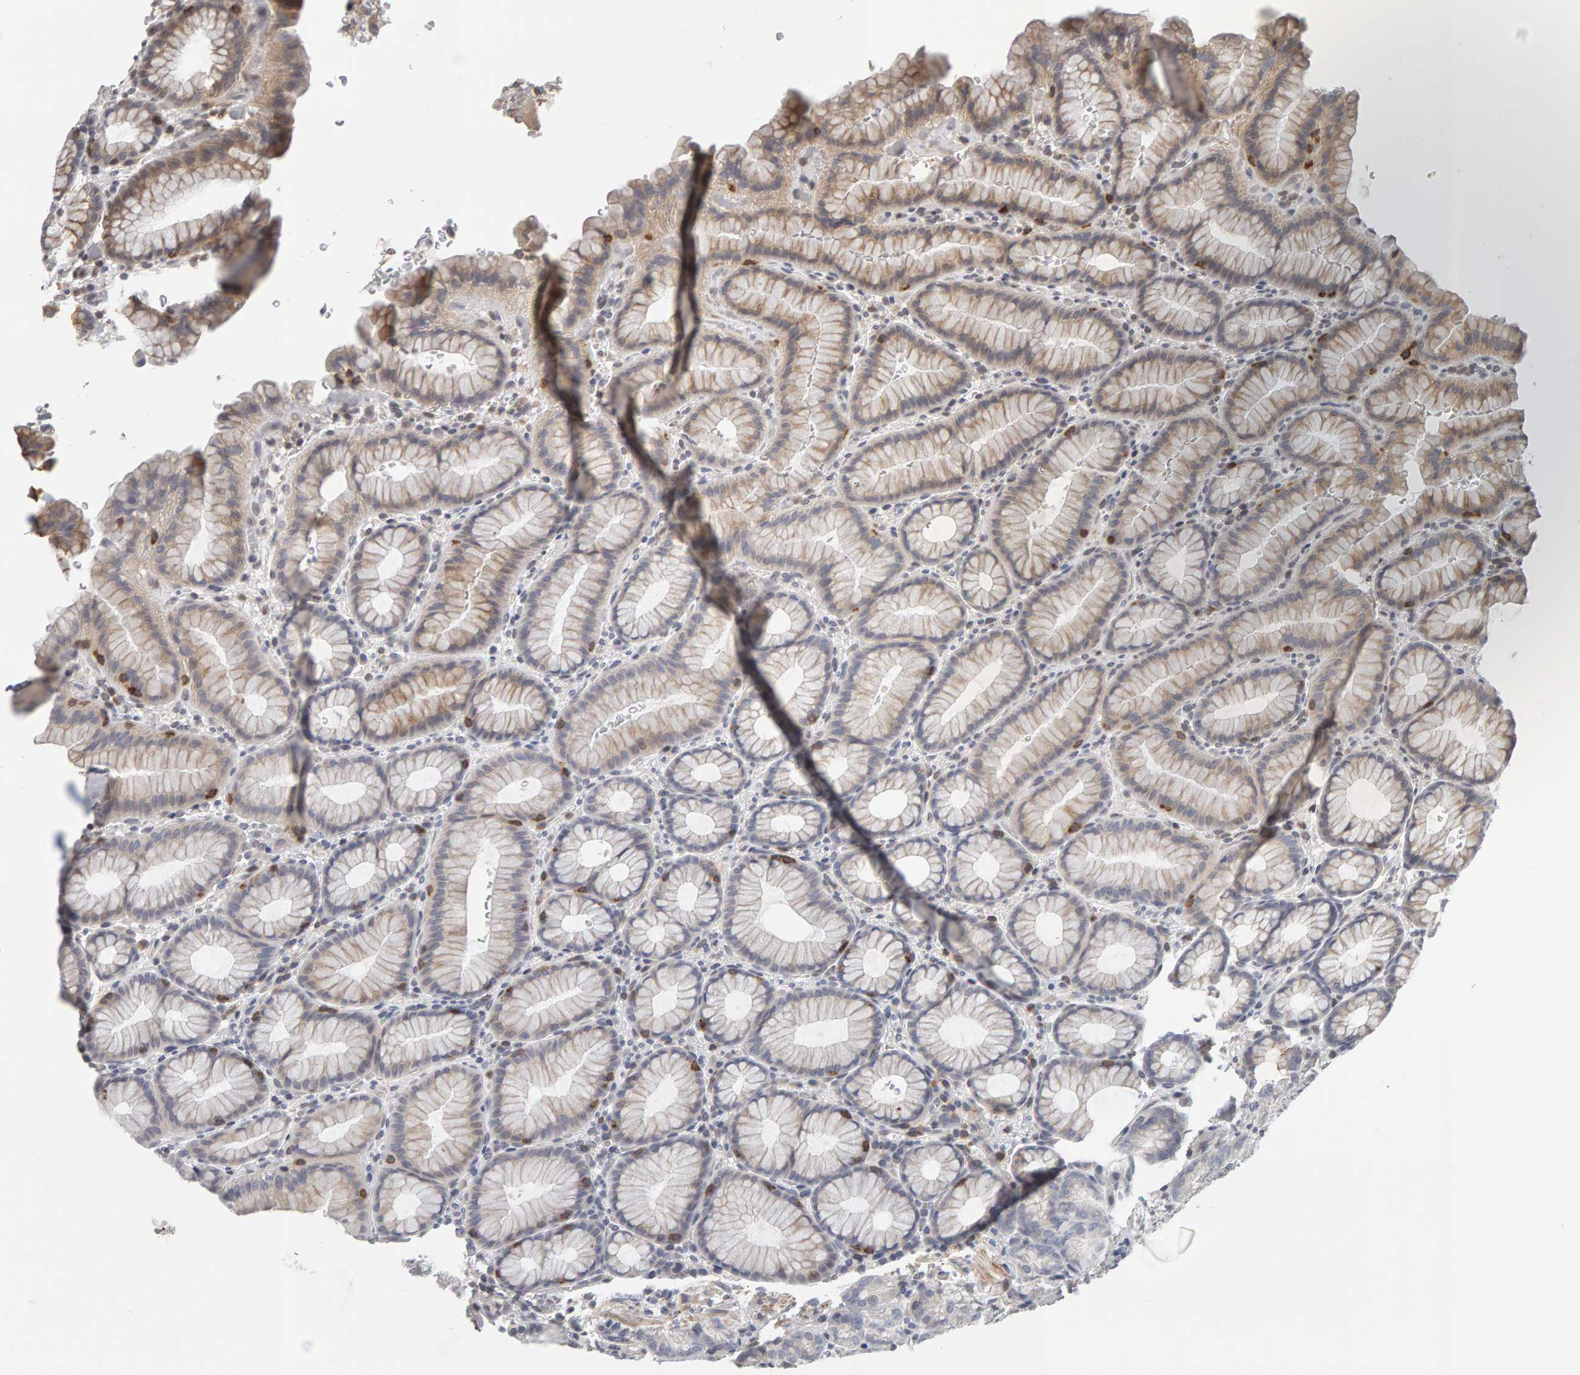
{"staining": {"intensity": "weak", "quantity": "<25%", "location": "cytoplasmic/membranous"}, "tissue": "stomach", "cell_type": "Glandular cells", "image_type": "normal", "snomed": [{"axis": "morphology", "description": "Normal tissue, NOS"}, {"axis": "topography", "description": "Stomach"}], "caption": "Photomicrograph shows no significant protein expression in glandular cells of normal stomach. (DAB (3,3'-diaminobenzidine) IHC visualized using brightfield microscopy, high magnification).", "gene": "TEFM", "patient": {"sex": "male", "age": 42}}